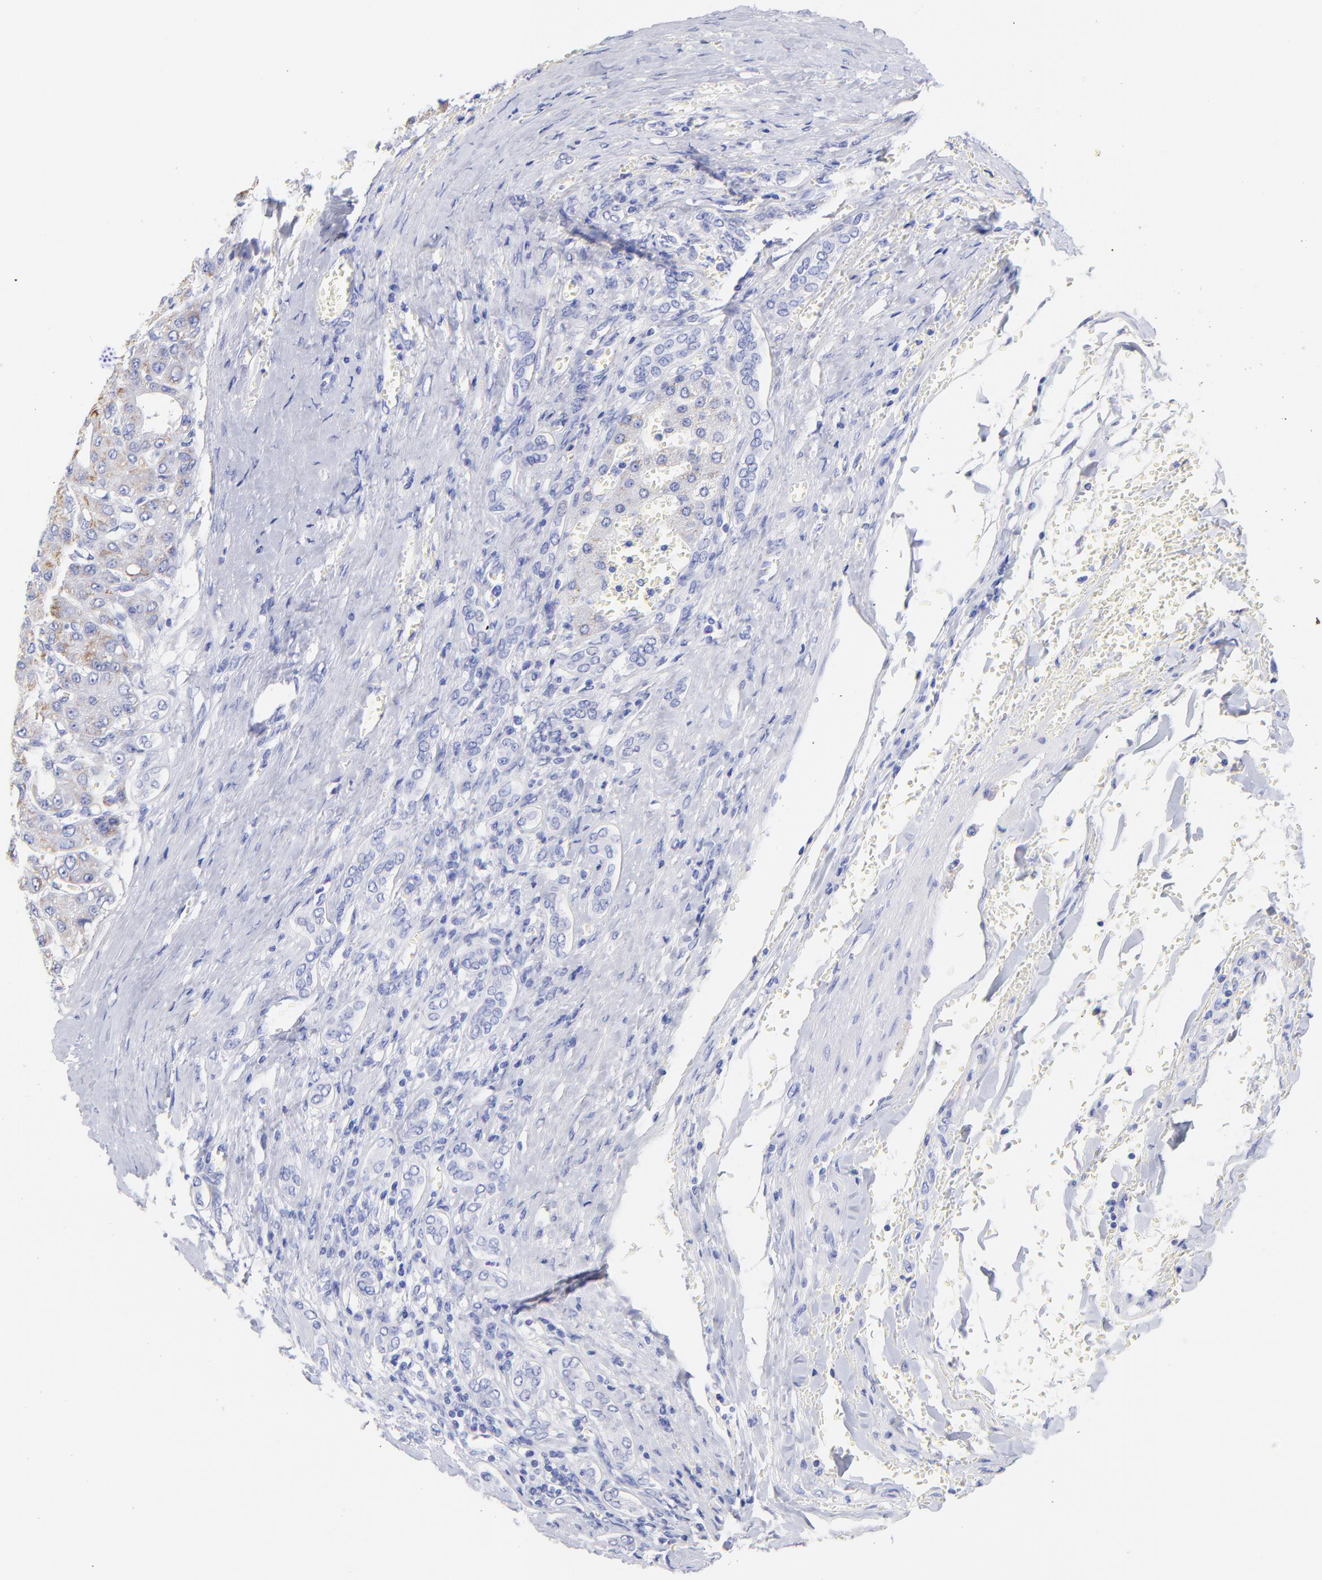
{"staining": {"intensity": "moderate", "quantity": ">75%", "location": "cytoplasmic/membranous"}, "tissue": "liver cancer", "cell_type": "Tumor cells", "image_type": "cancer", "snomed": [{"axis": "morphology", "description": "Carcinoma, Hepatocellular, NOS"}, {"axis": "topography", "description": "Liver"}], "caption": "A photomicrograph of hepatocellular carcinoma (liver) stained for a protein reveals moderate cytoplasmic/membranous brown staining in tumor cells.", "gene": "C1QTNF6", "patient": {"sex": "male", "age": 69}}